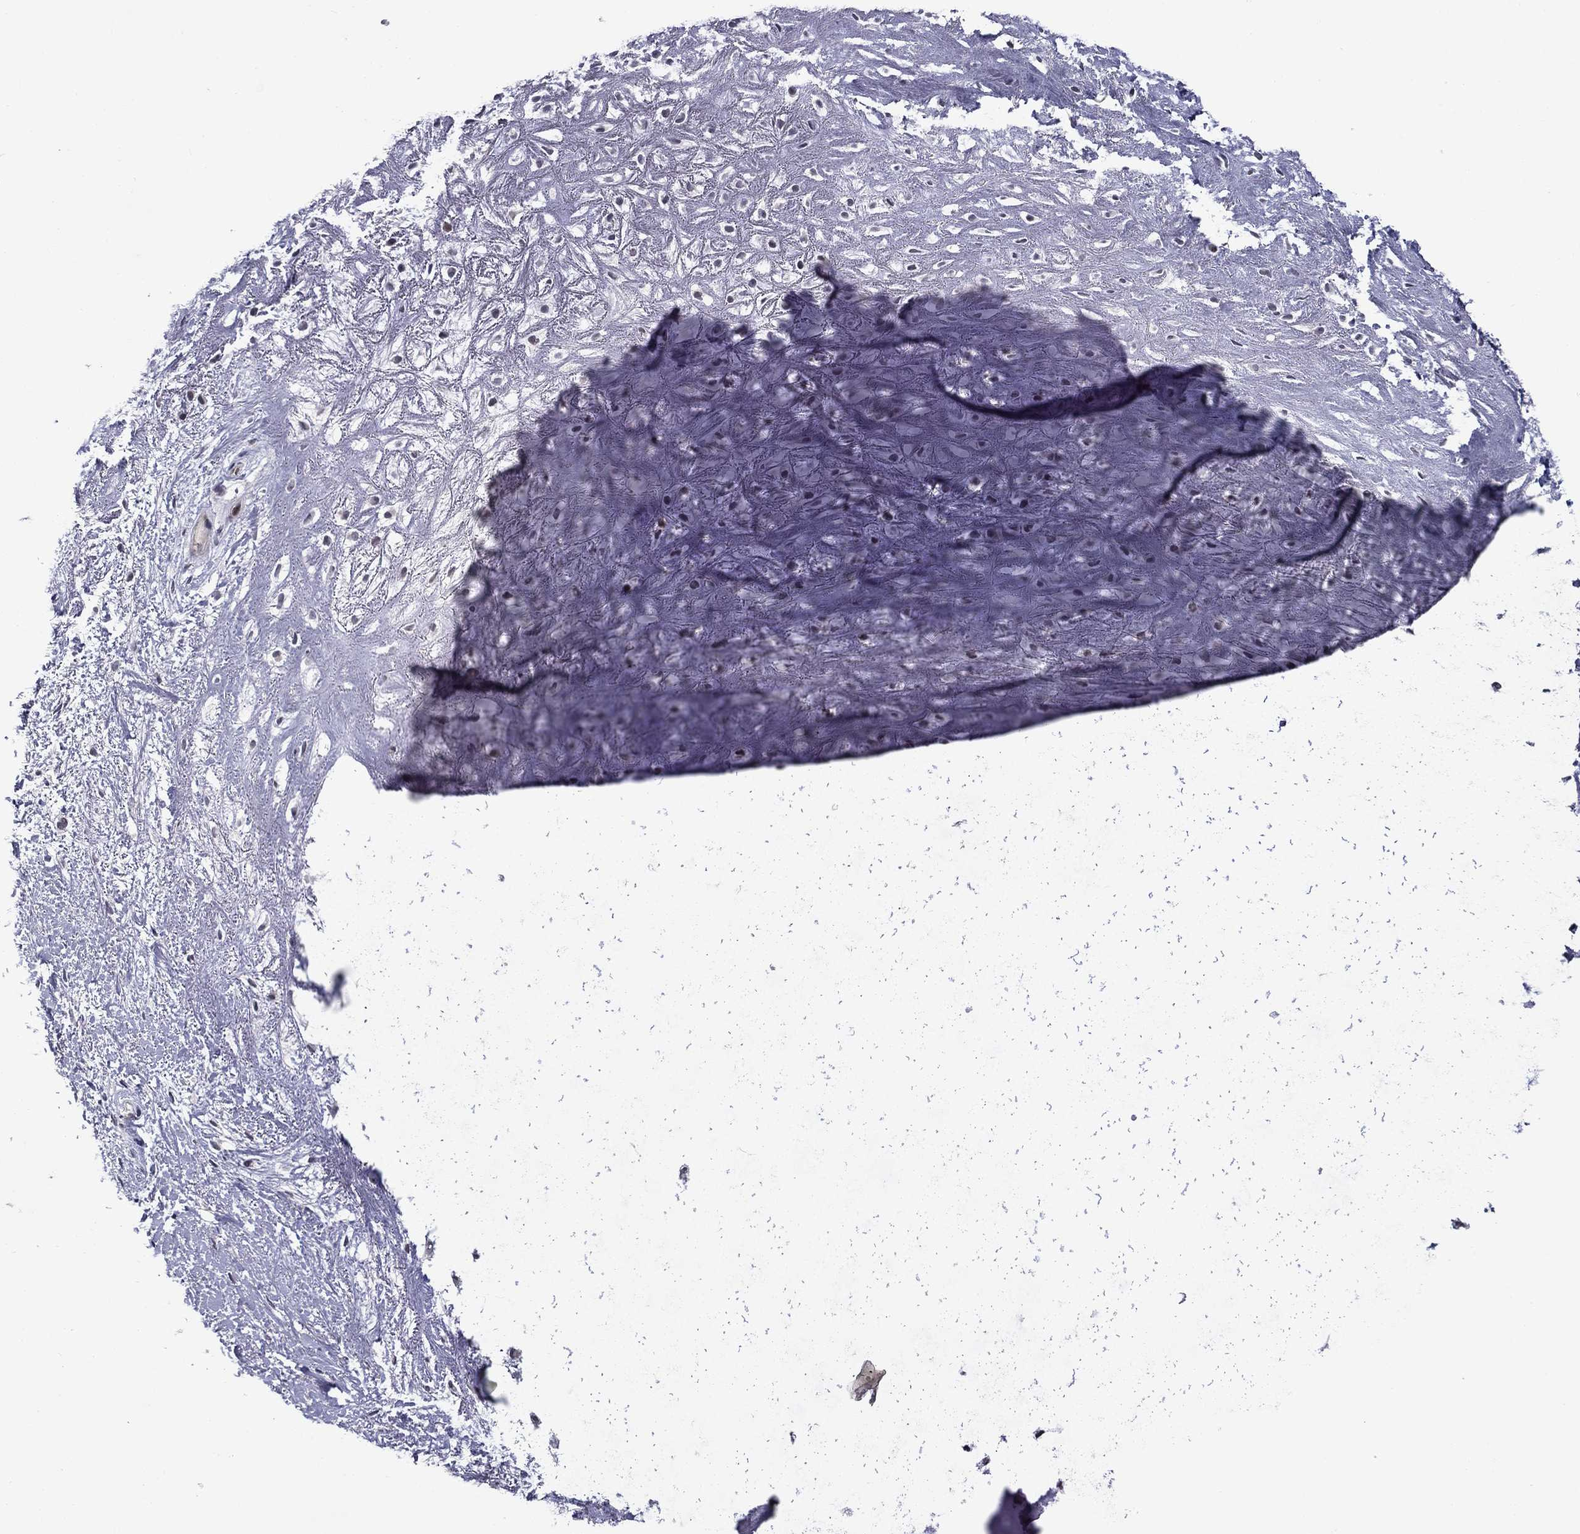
{"staining": {"intensity": "negative", "quantity": "none", "location": "none"}, "tissue": "adipose tissue", "cell_type": "Adipocytes", "image_type": "normal", "snomed": [{"axis": "morphology", "description": "Normal tissue, NOS"}, {"axis": "morphology", "description": "Squamous cell carcinoma, NOS"}, {"axis": "topography", "description": "Cartilage tissue"}, {"axis": "topography", "description": "Head-Neck"}], "caption": "Immunohistochemistry (IHC) micrograph of normal human adipose tissue stained for a protein (brown), which displays no staining in adipocytes.", "gene": "B3GAT1", "patient": {"sex": "male", "age": 62}}